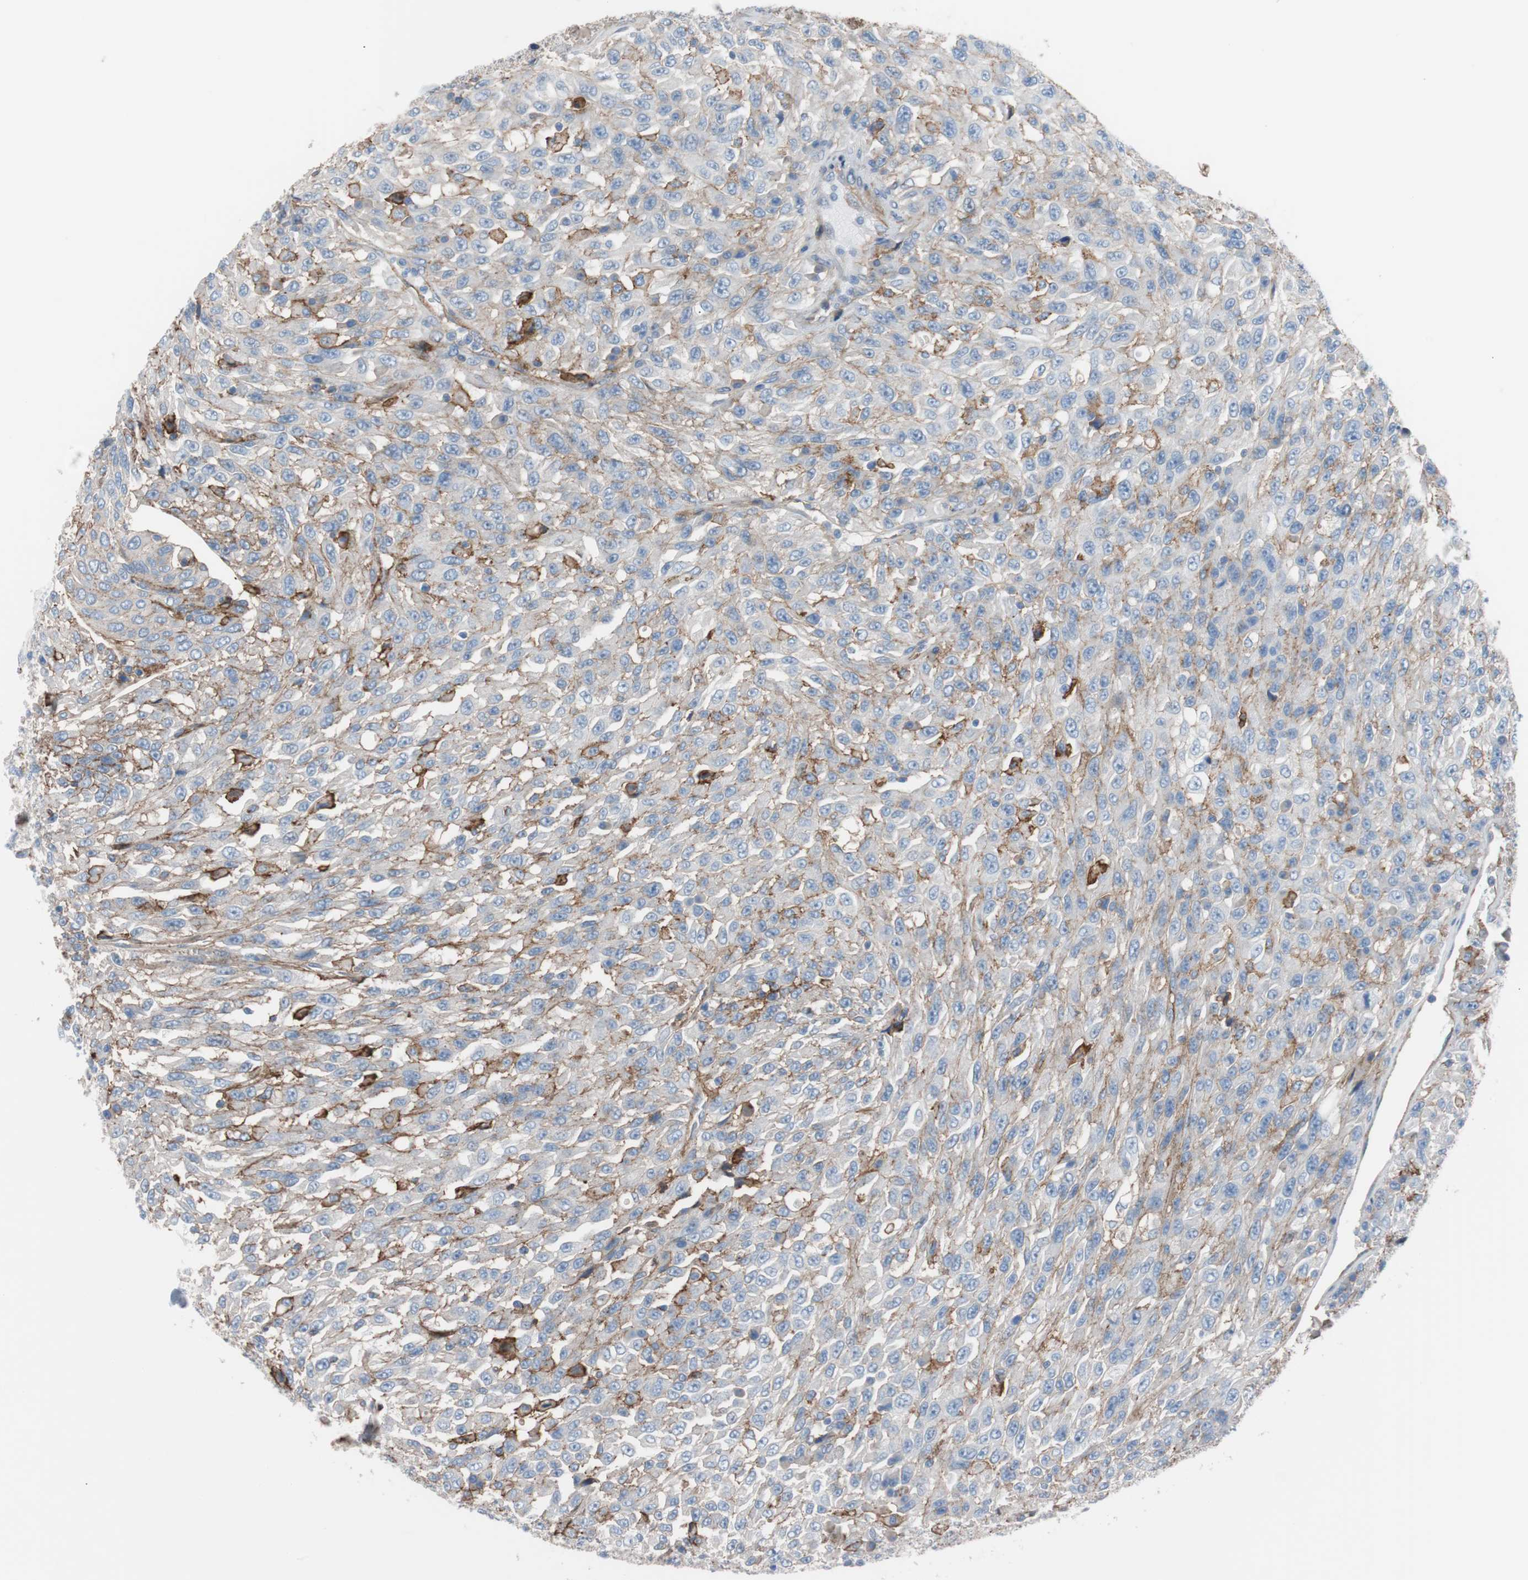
{"staining": {"intensity": "moderate", "quantity": "<25%", "location": "cytoplasmic/membranous"}, "tissue": "urothelial cancer", "cell_type": "Tumor cells", "image_type": "cancer", "snomed": [{"axis": "morphology", "description": "Urothelial carcinoma, High grade"}, {"axis": "topography", "description": "Urinary bladder"}], "caption": "DAB immunohistochemical staining of human urothelial cancer demonstrates moderate cytoplasmic/membranous protein positivity in about <25% of tumor cells.", "gene": "CD81", "patient": {"sex": "male", "age": 66}}